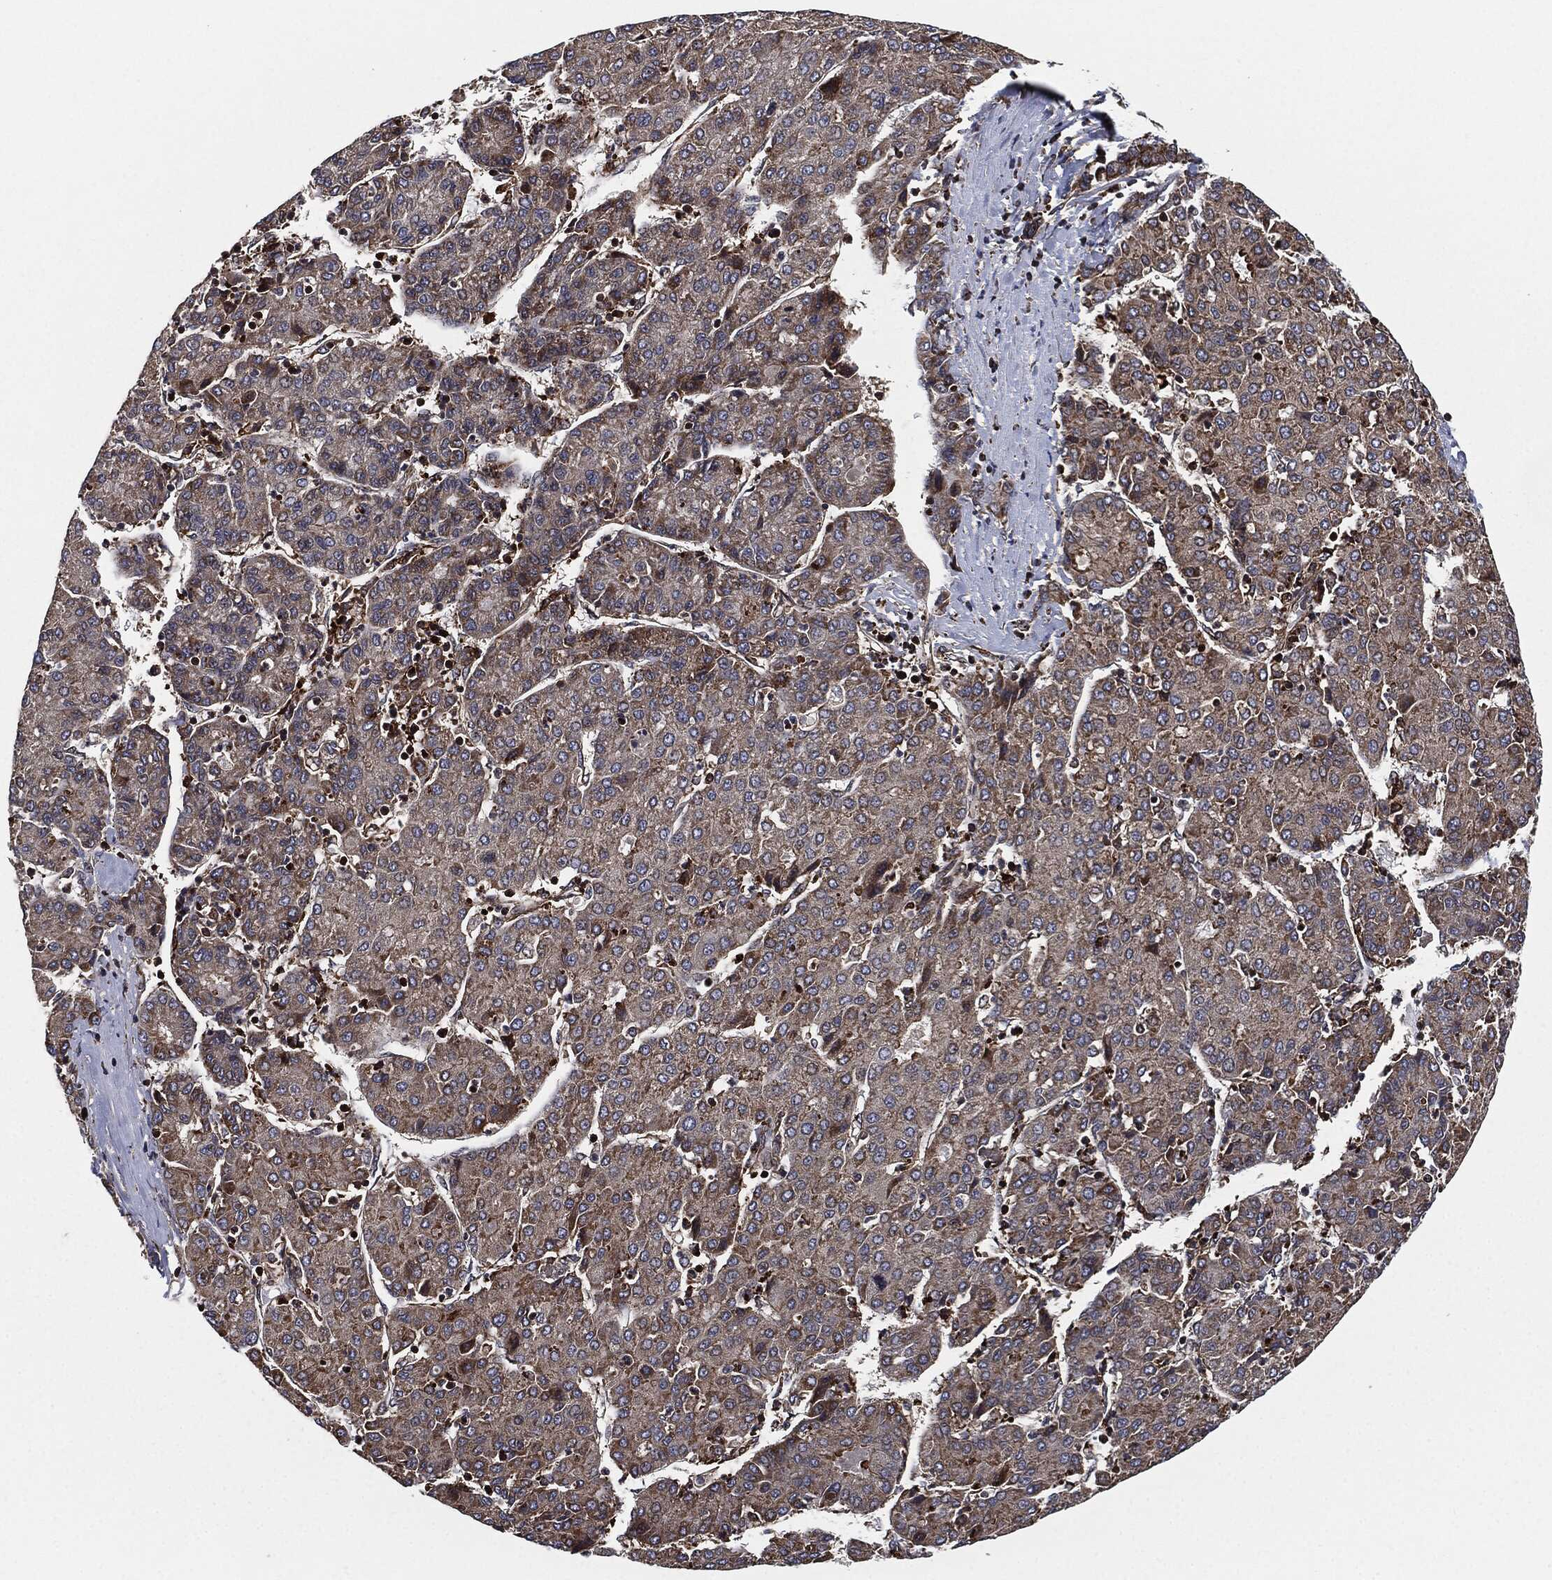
{"staining": {"intensity": "moderate", "quantity": "25%-75%", "location": "cytoplasmic/membranous"}, "tissue": "liver cancer", "cell_type": "Tumor cells", "image_type": "cancer", "snomed": [{"axis": "morphology", "description": "Carcinoma, Hepatocellular, NOS"}, {"axis": "topography", "description": "Liver"}], "caption": "Brown immunohistochemical staining in liver cancer demonstrates moderate cytoplasmic/membranous expression in approximately 25%-75% of tumor cells.", "gene": "UBR1", "patient": {"sex": "male", "age": 65}}